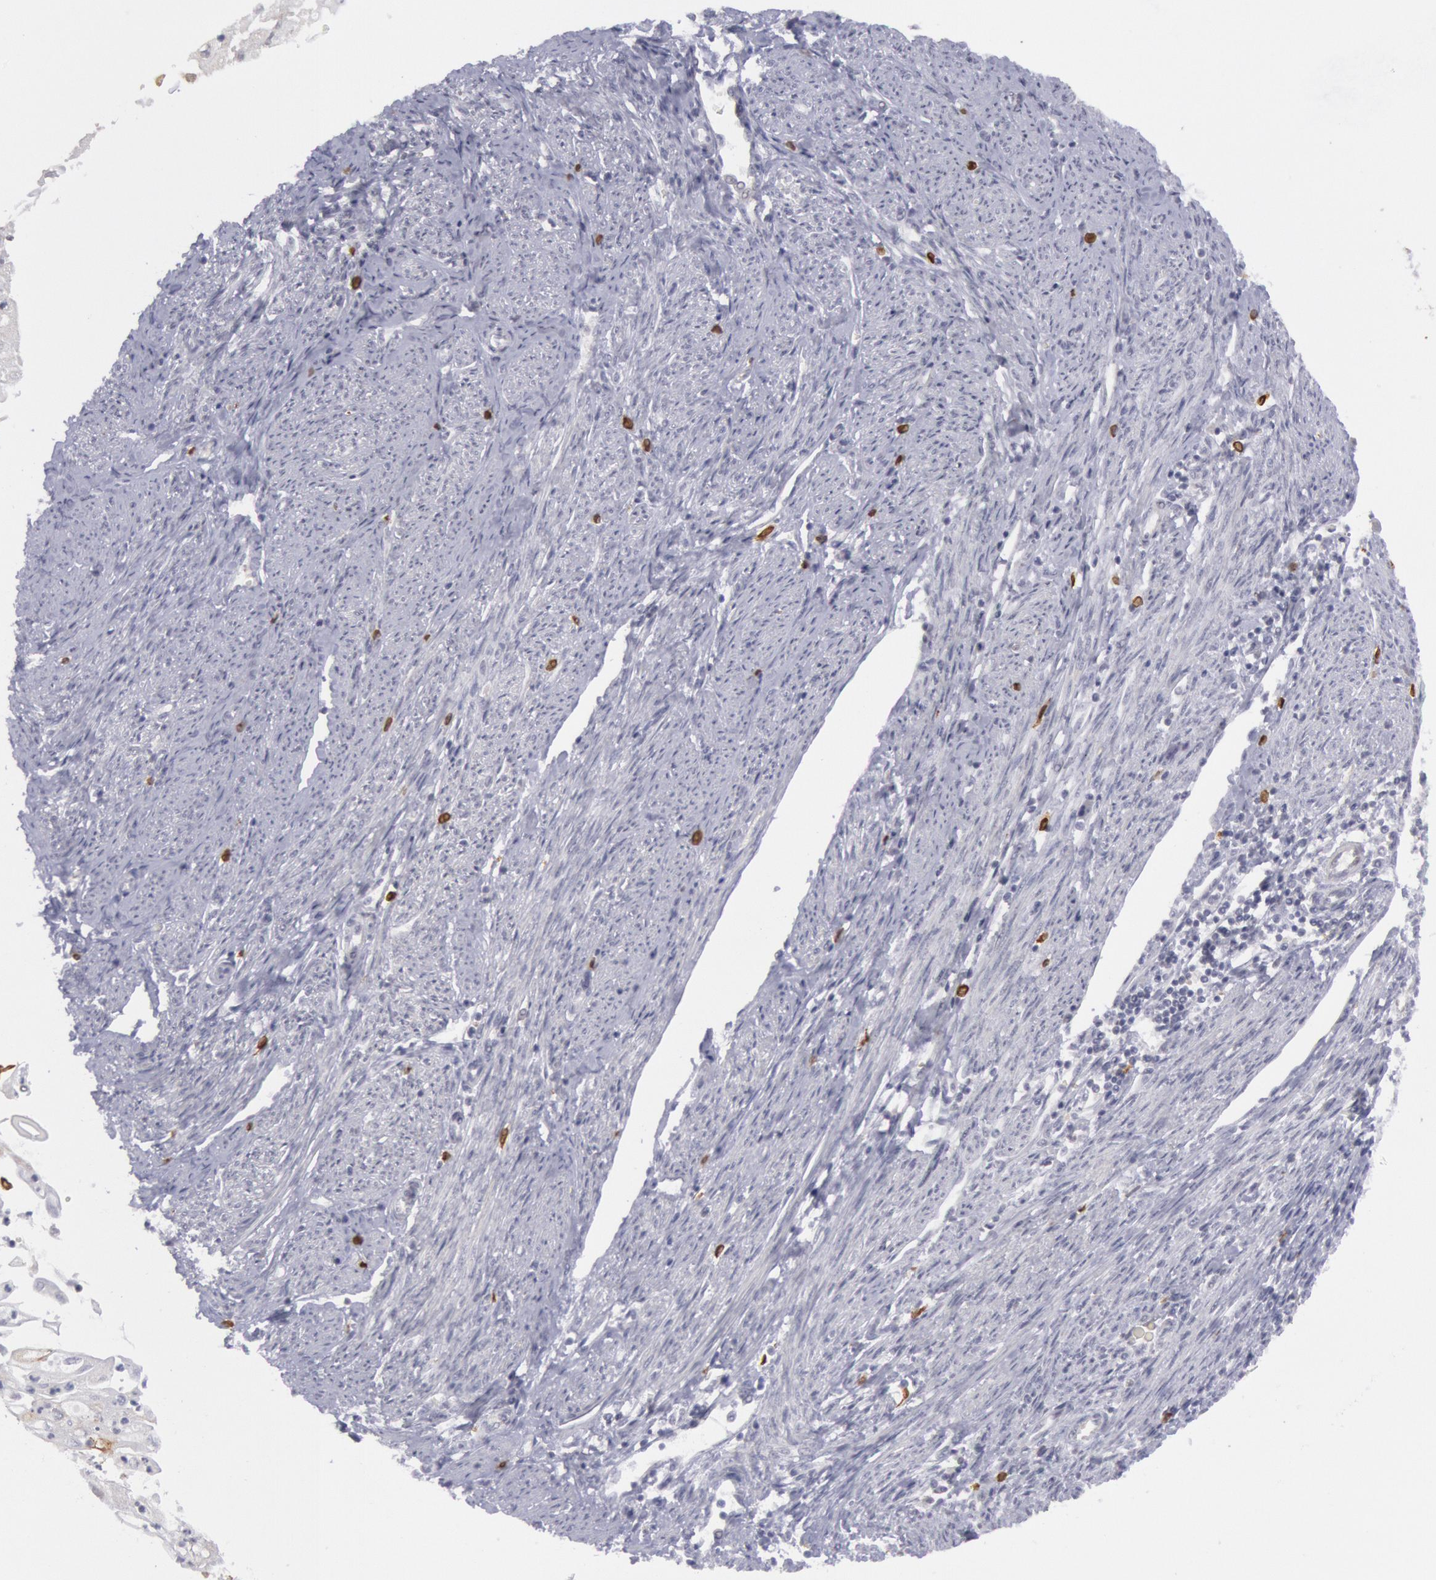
{"staining": {"intensity": "negative", "quantity": "none", "location": "none"}, "tissue": "endometrial cancer", "cell_type": "Tumor cells", "image_type": "cancer", "snomed": [{"axis": "morphology", "description": "Adenocarcinoma, NOS"}, {"axis": "topography", "description": "Endometrium"}], "caption": "Immunohistochemical staining of human adenocarcinoma (endometrial) displays no significant staining in tumor cells.", "gene": "PTGS2", "patient": {"sex": "female", "age": 75}}